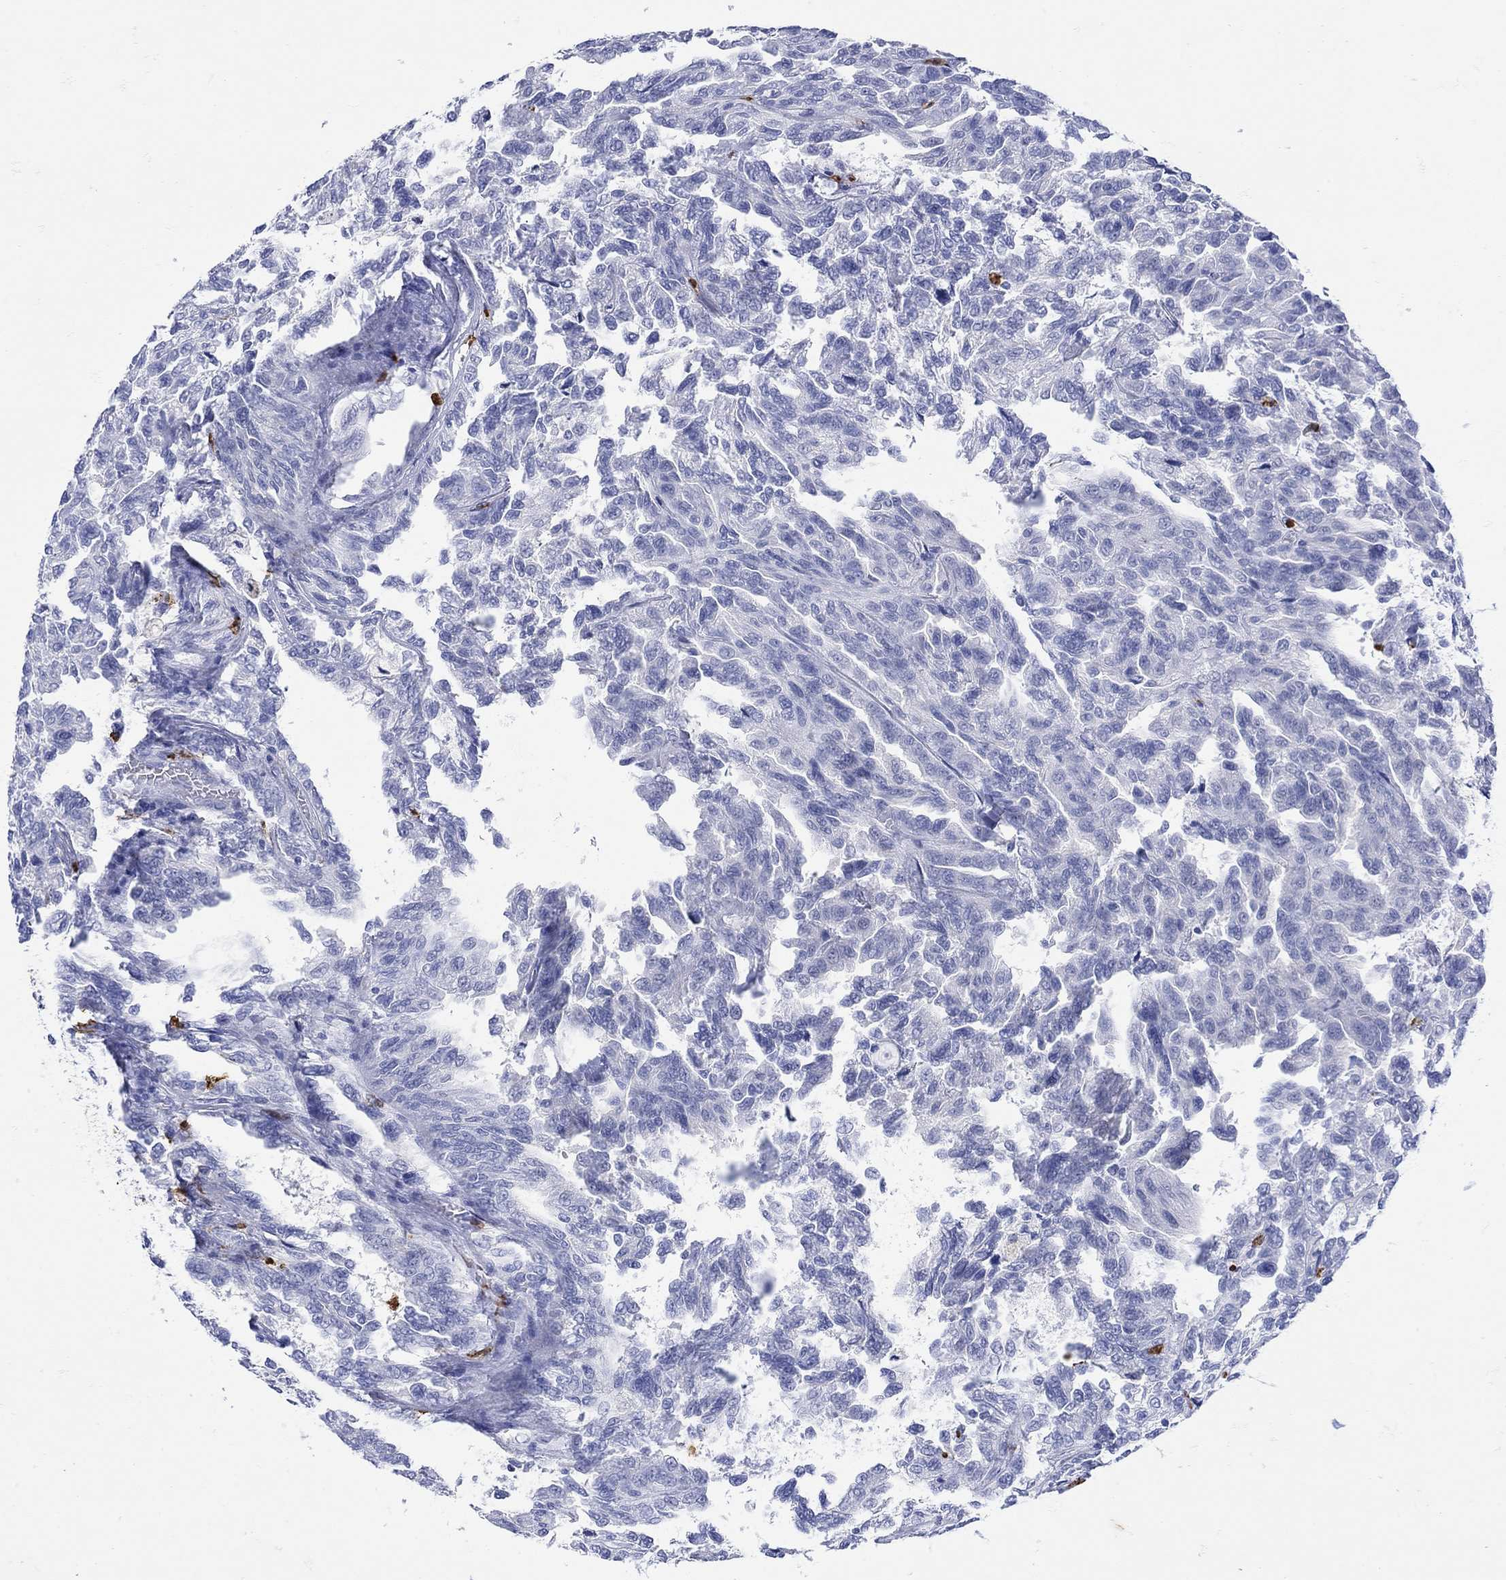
{"staining": {"intensity": "negative", "quantity": "none", "location": "none"}, "tissue": "renal cancer", "cell_type": "Tumor cells", "image_type": "cancer", "snomed": [{"axis": "morphology", "description": "Adenocarcinoma, NOS"}, {"axis": "topography", "description": "Kidney"}], "caption": "Immunohistochemistry of adenocarcinoma (renal) shows no staining in tumor cells.", "gene": "LINGO3", "patient": {"sex": "male", "age": 79}}